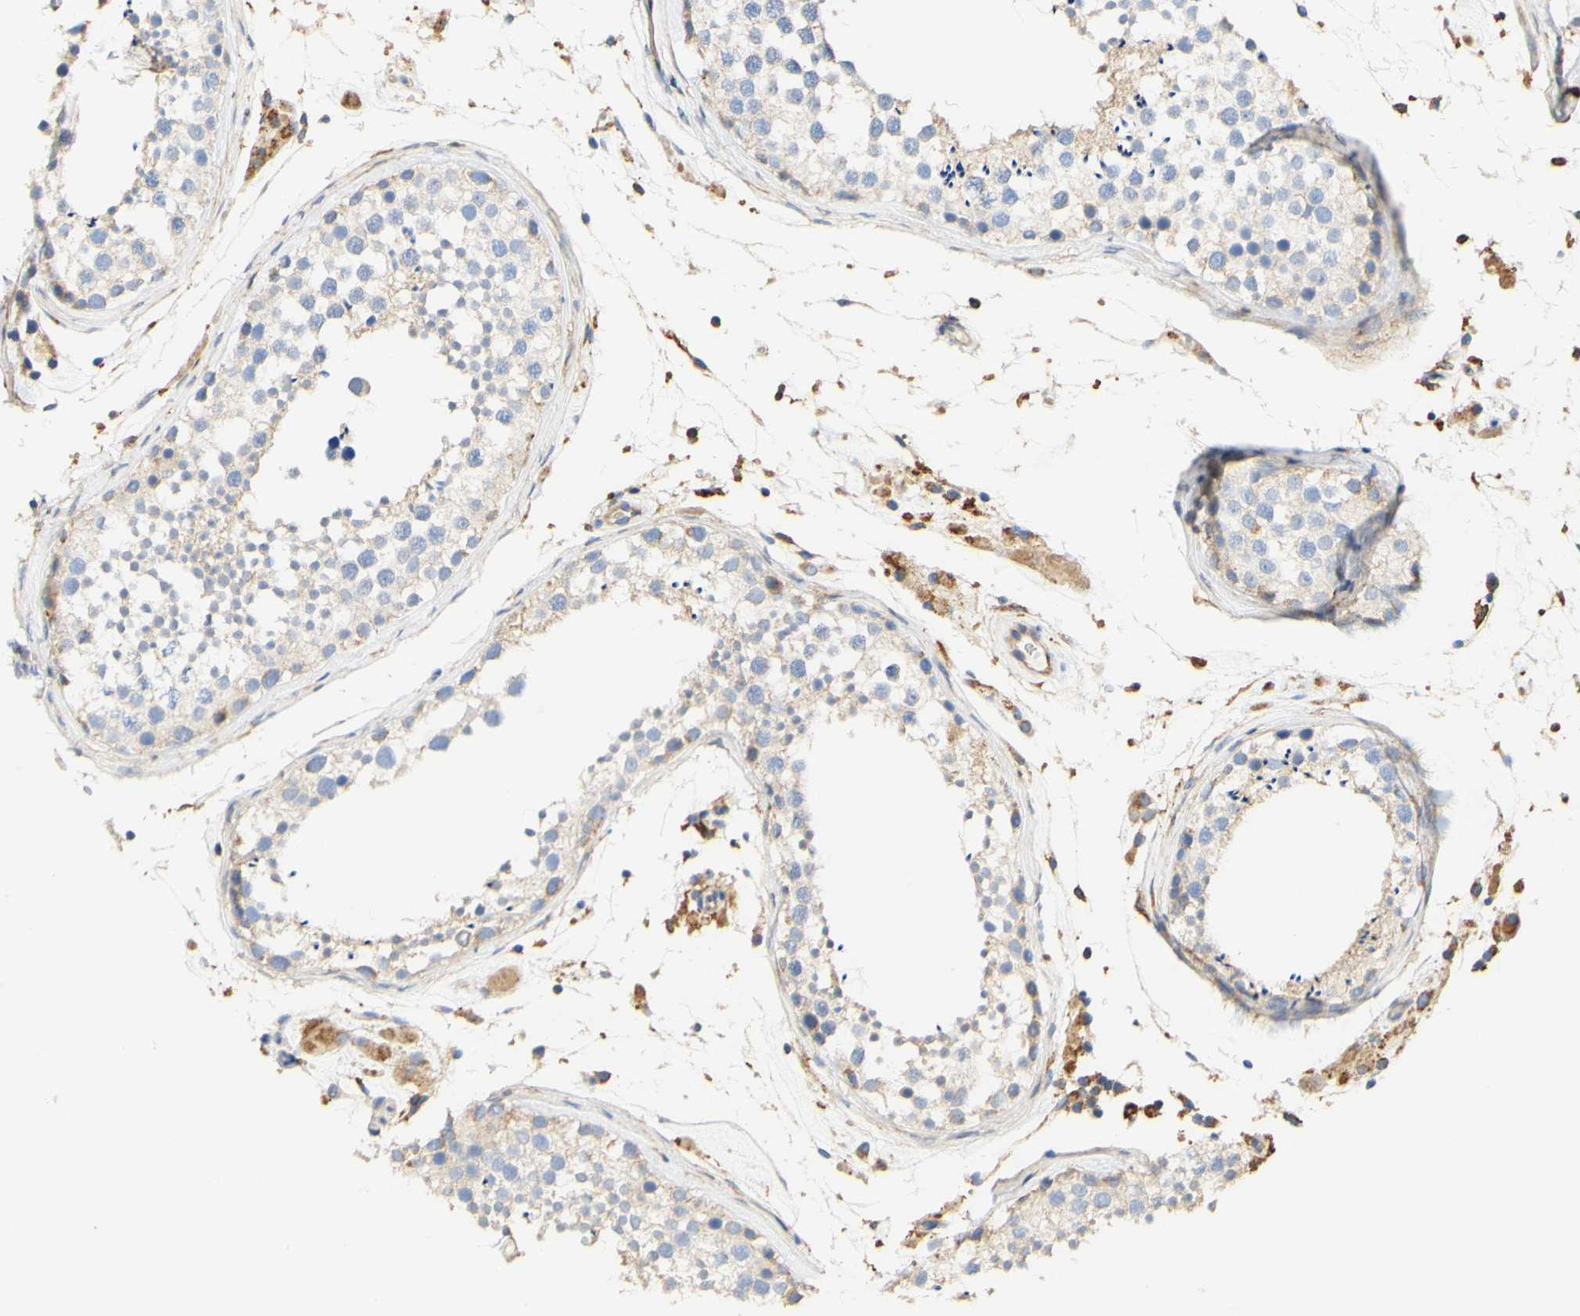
{"staining": {"intensity": "weak", "quantity": "25%-75%", "location": "cytoplasmic/membranous"}, "tissue": "testis", "cell_type": "Cells in seminiferous ducts", "image_type": "normal", "snomed": [{"axis": "morphology", "description": "Normal tissue, NOS"}, {"axis": "topography", "description": "Testis"}], "caption": "IHC photomicrograph of unremarkable testis stained for a protein (brown), which reveals low levels of weak cytoplasmic/membranous staining in about 25%-75% of cells in seminiferous ducts.", "gene": "PCDH7", "patient": {"sex": "male", "age": 46}}